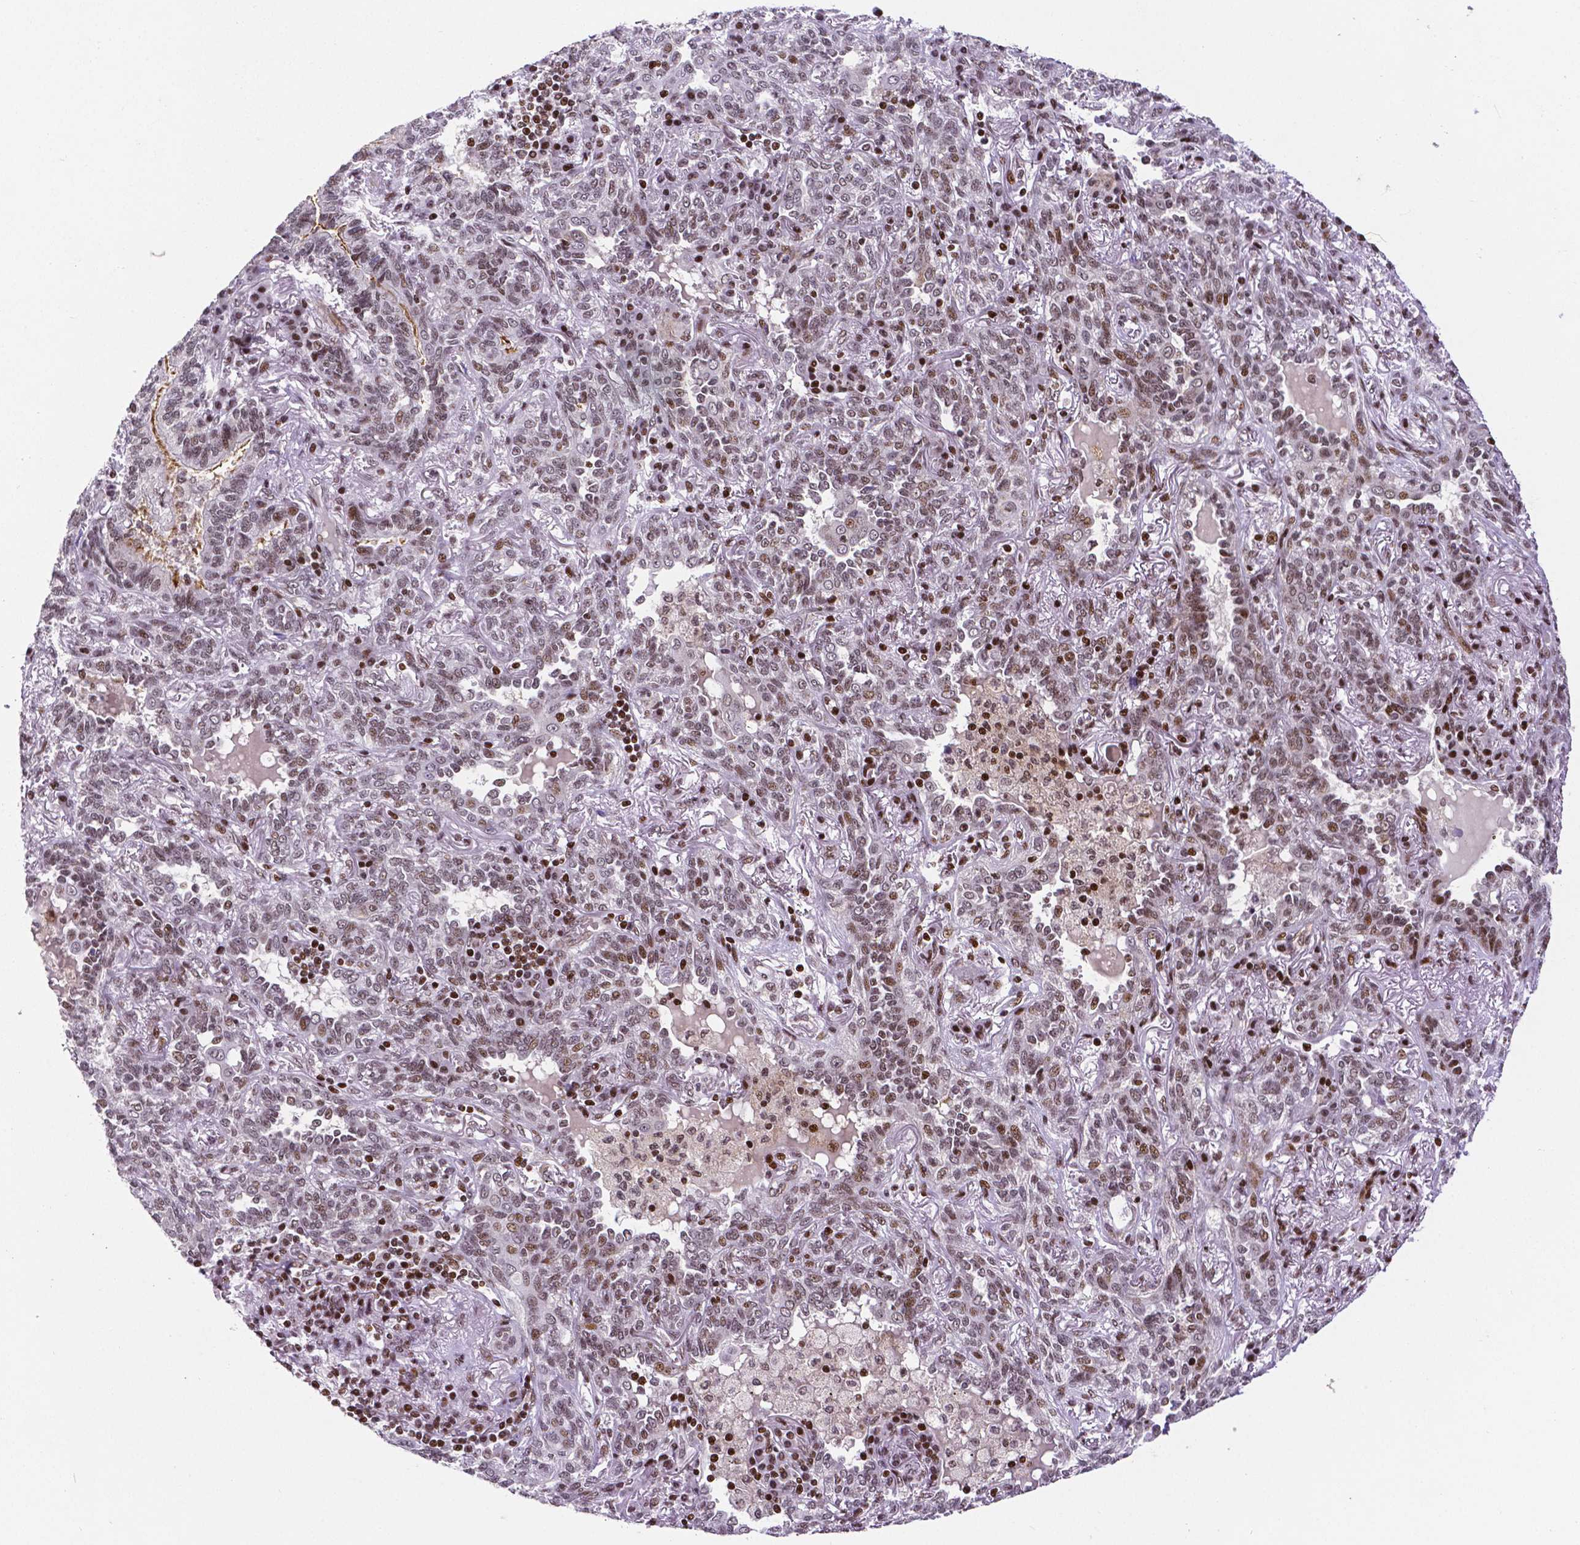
{"staining": {"intensity": "weak", "quantity": "25%-75%", "location": "nuclear"}, "tissue": "lung cancer", "cell_type": "Tumor cells", "image_type": "cancer", "snomed": [{"axis": "morphology", "description": "Squamous cell carcinoma, NOS"}, {"axis": "topography", "description": "Lung"}], "caption": "Tumor cells demonstrate low levels of weak nuclear staining in approximately 25%-75% of cells in lung squamous cell carcinoma.", "gene": "CTCF", "patient": {"sex": "female", "age": 70}}